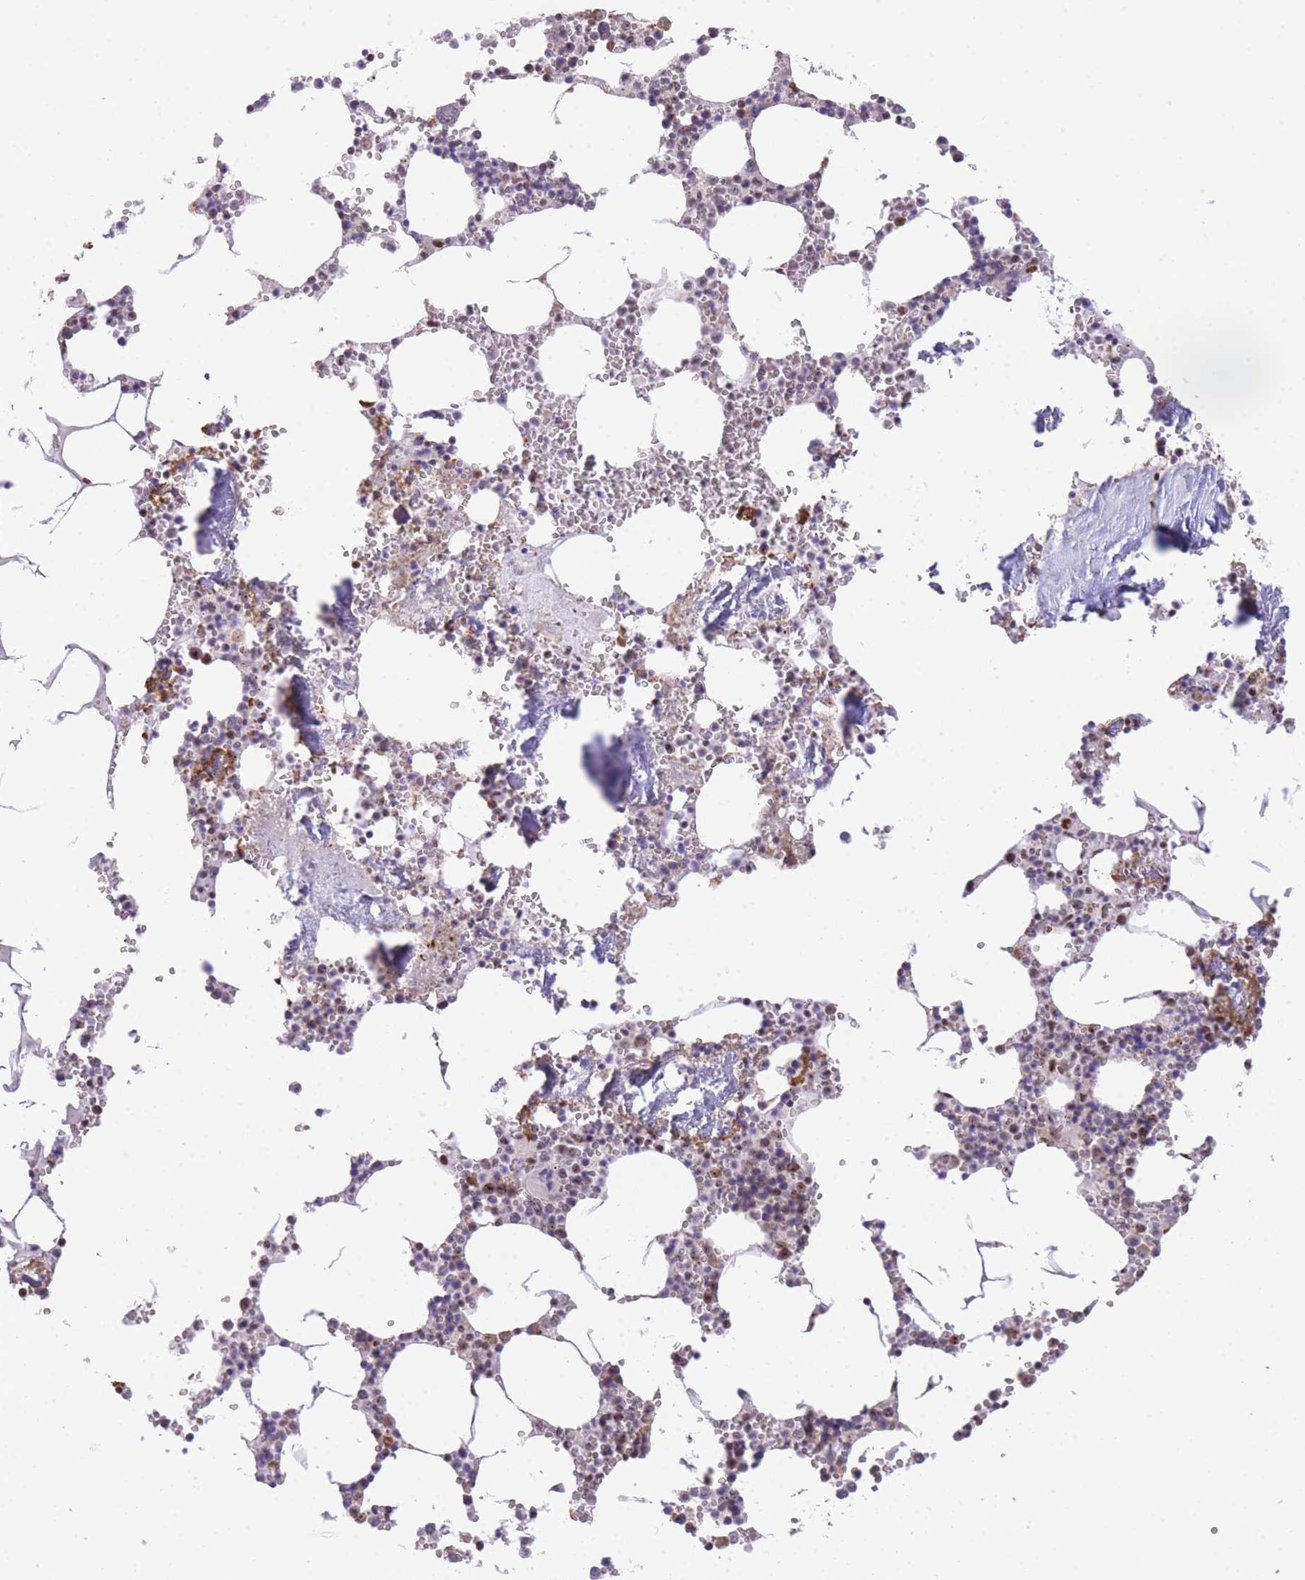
{"staining": {"intensity": "strong", "quantity": "25%-75%", "location": "nuclear"}, "tissue": "bone marrow", "cell_type": "Hematopoietic cells", "image_type": "normal", "snomed": [{"axis": "morphology", "description": "Normal tissue, NOS"}, {"axis": "topography", "description": "Bone marrow"}], "caption": "A high-resolution histopathology image shows IHC staining of benign bone marrow, which demonstrates strong nuclear expression in approximately 25%-75% of hematopoietic cells.", "gene": "EVC2", "patient": {"sex": "male", "age": 54}}